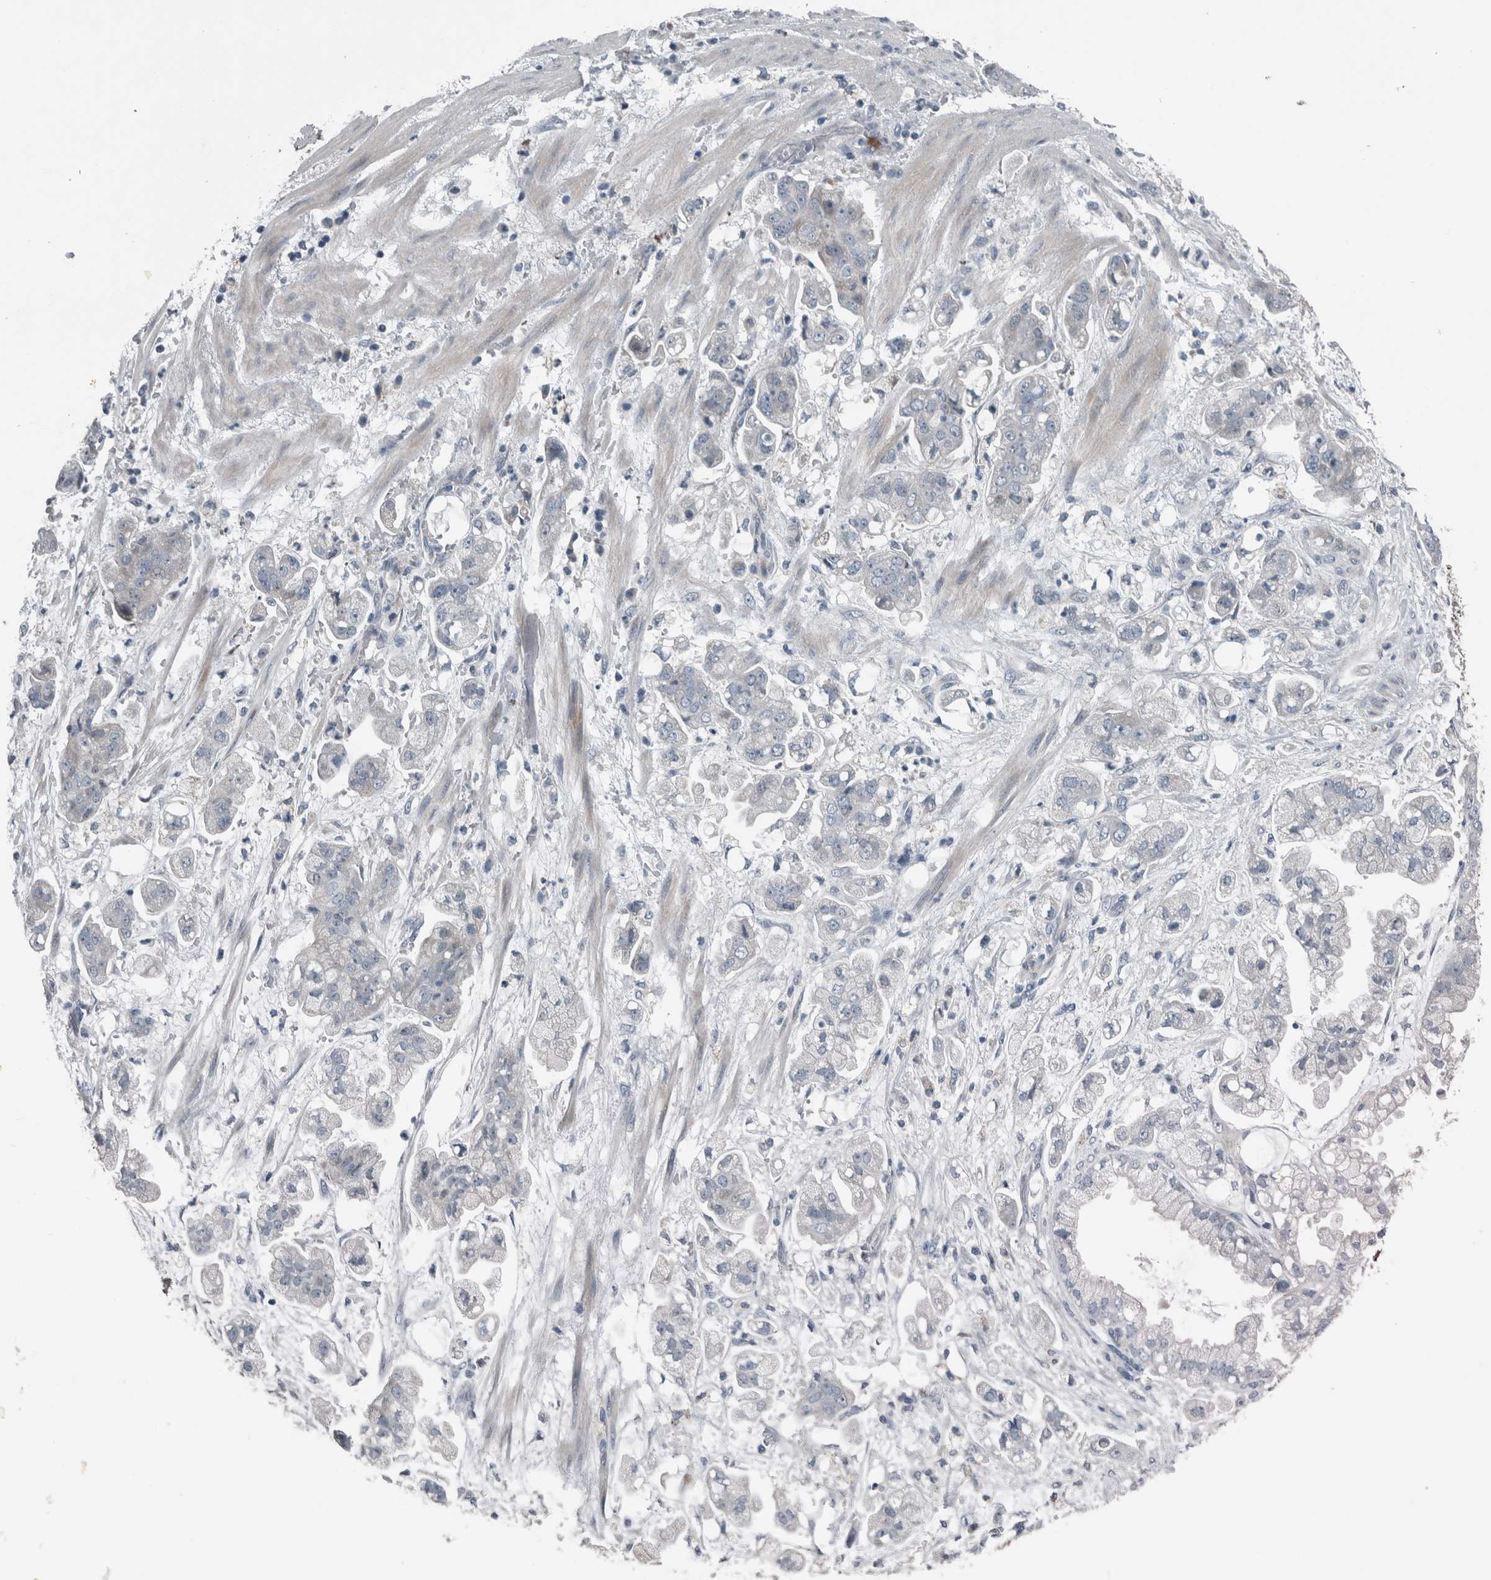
{"staining": {"intensity": "negative", "quantity": "none", "location": "none"}, "tissue": "stomach cancer", "cell_type": "Tumor cells", "image_type": "cancer", "snomed": [{"axis": "morphology", "description": "Adenocarcinoma, NOS"}, {"axis": "topography", "description": "Stomach"}], "caption": "A micrograph of human stomach cancer (adenocarcinoma) is negative for staining in tumor cells.", "gene": "KRT20", "patient": {"sex": "male", "age": 62}}